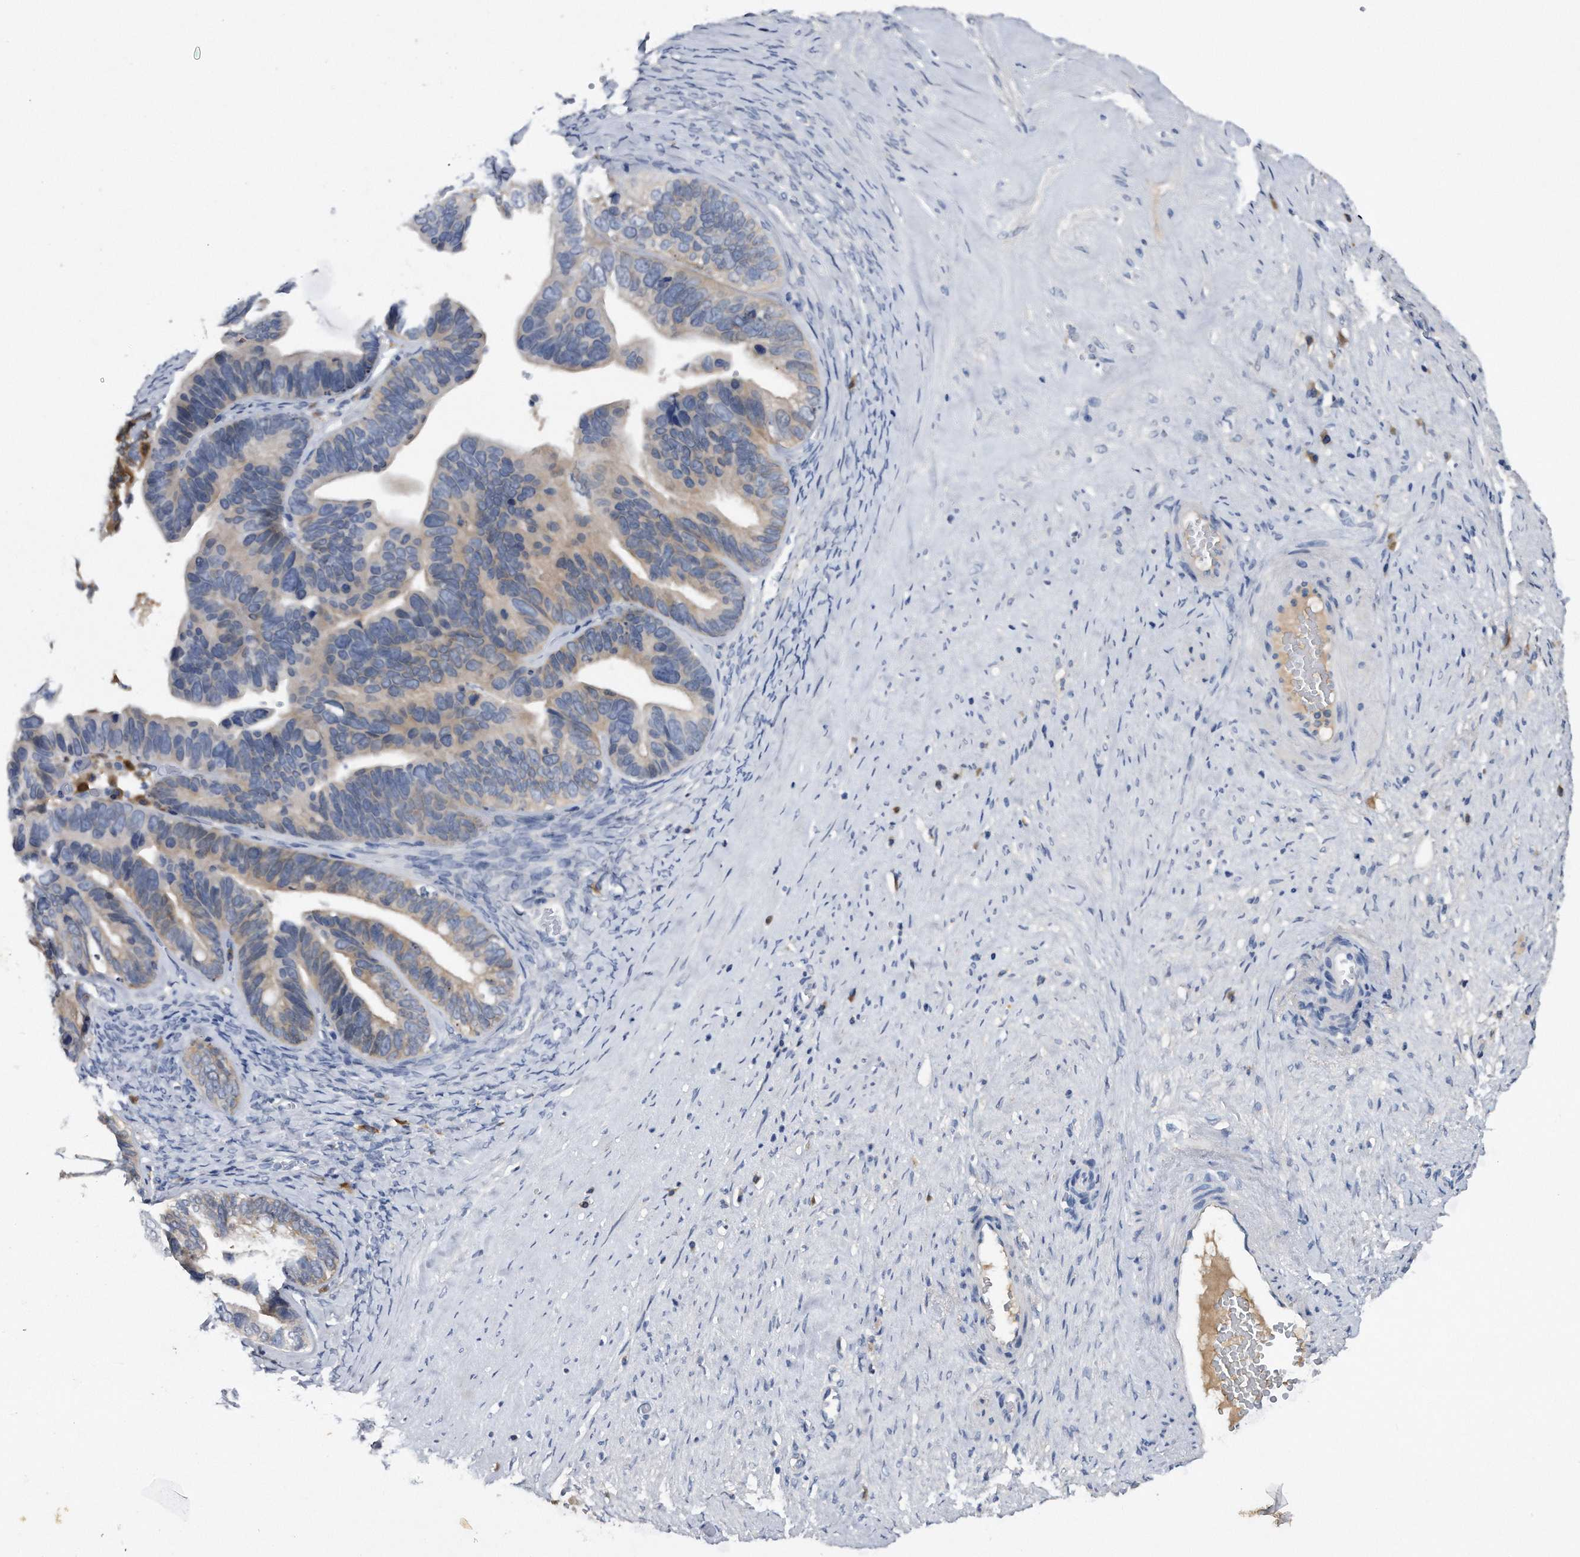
{"staining": {"intensity": "moderate", "quantity": "<25%", "location": "cytoplasmic/membranous"}, "tissue": "ovarian cancer", "cell_type": "Tumor cells", "image_type": "cancer", "snomed": [{"axis": "morphology", "description": "Cystadenocarcinoma, serous, NOS"}, {"axis": "topography", "description": "Ovary"}], "caption": "Immunohistochemistry (IHC) of human ovarian serous cystadenocarcinoma exhibits low levels of moderate cytoplasmic/membranous positivity in about <25% of tumor cells.", "gene": "ASNS", "patient": {"sex": "female", "age": 56}}